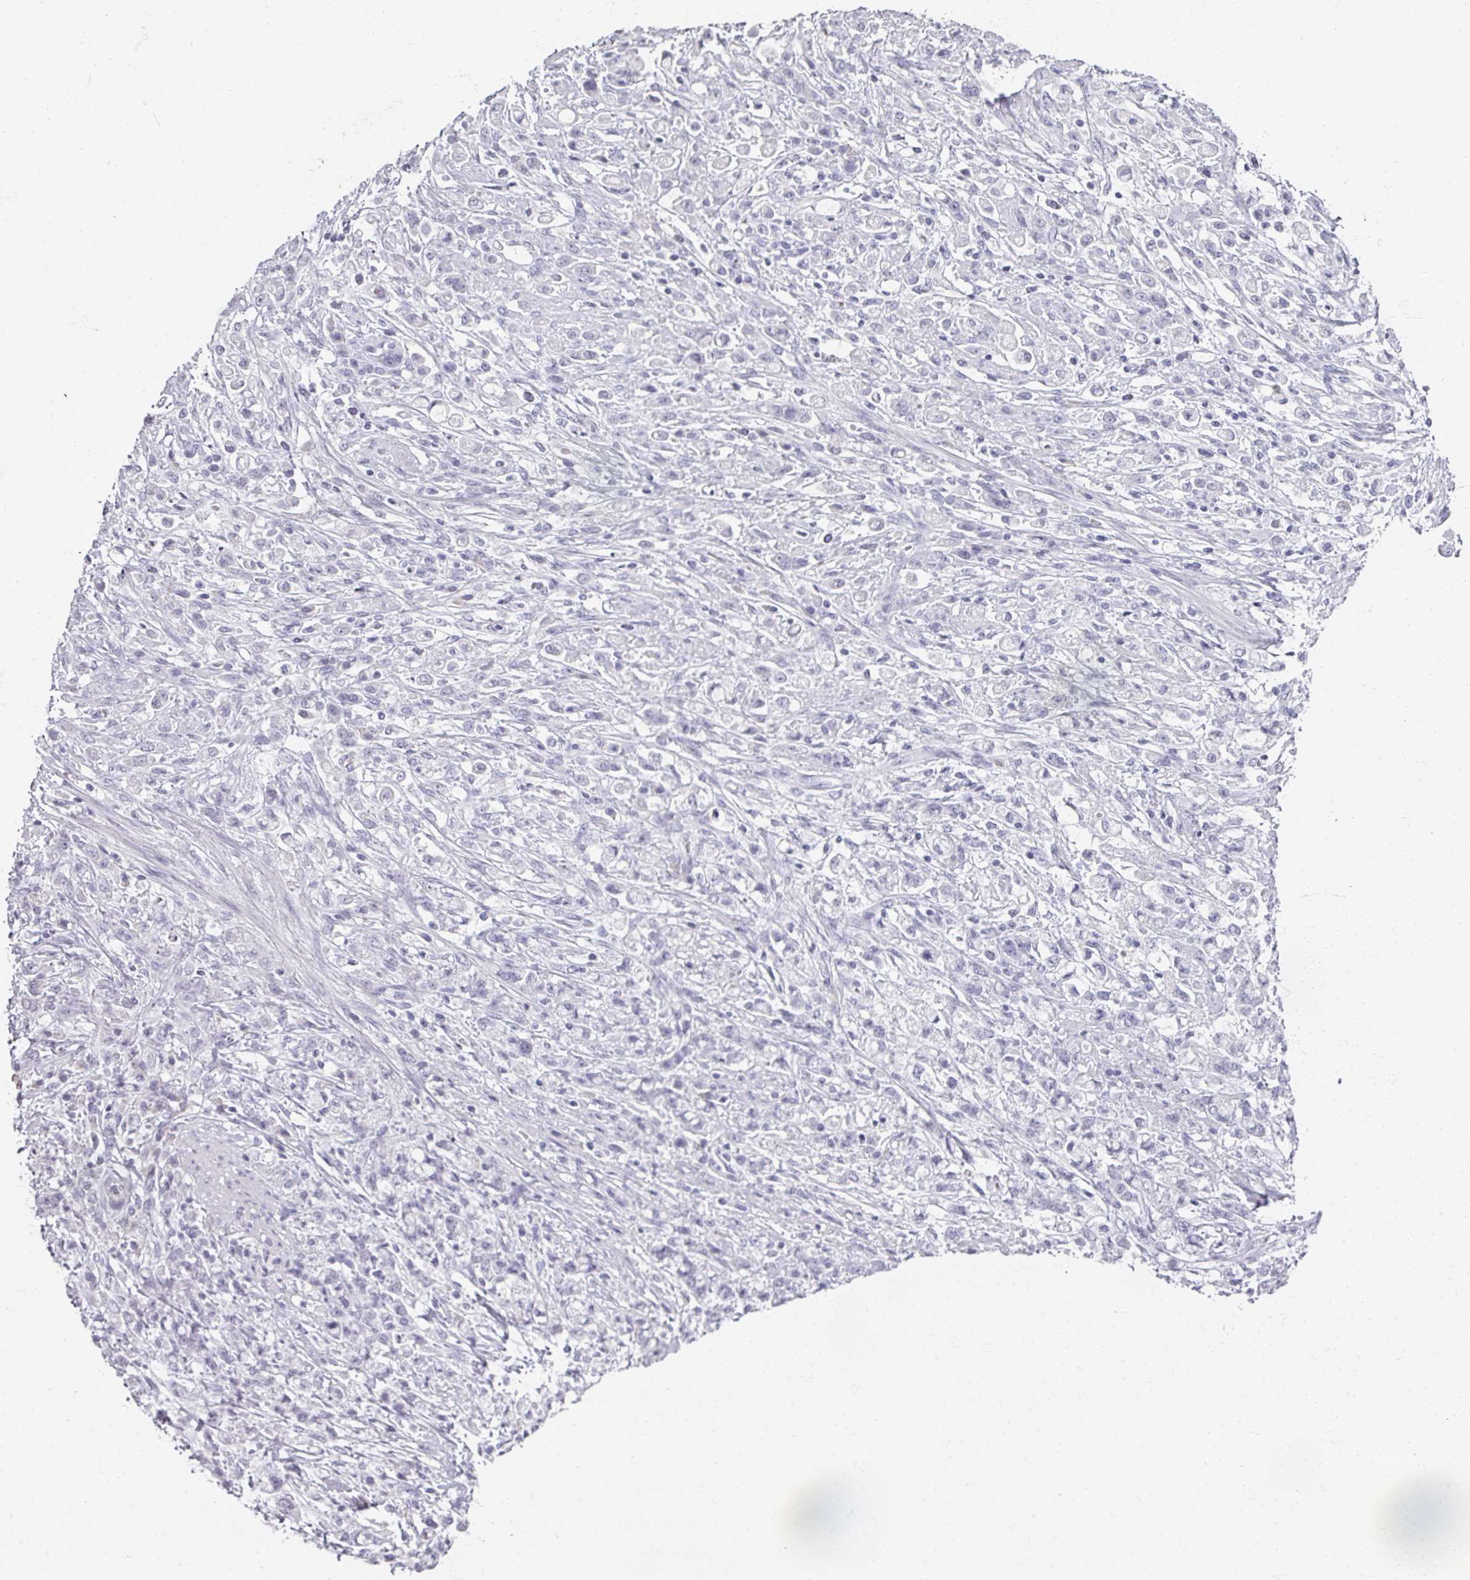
{"staining": {"intensity": "negative", "quantity": "none", "location": "none"}, "tissue": "stomach cancer", "cell_type": "Tumor cells", "image_type": "cancer", "snomed": [{"axis": "morphology", "description": "Adenocarcinoma, NOS"}, {"axis": "topography", "description": "Stomach"}], "caption": "Immunohistochemical staining of adenocarcinoma (stomach) displays no significant positivity in tumor cells. The staining was performed using DAB (3,3'-diaminobenzidine) to visualize the protein expression in brown, while the nuclei were stained in blue with hematoxylin (Magnification: 20x).", "gene": "REG3G", "patient": {"sex": "female", "age": 60}}